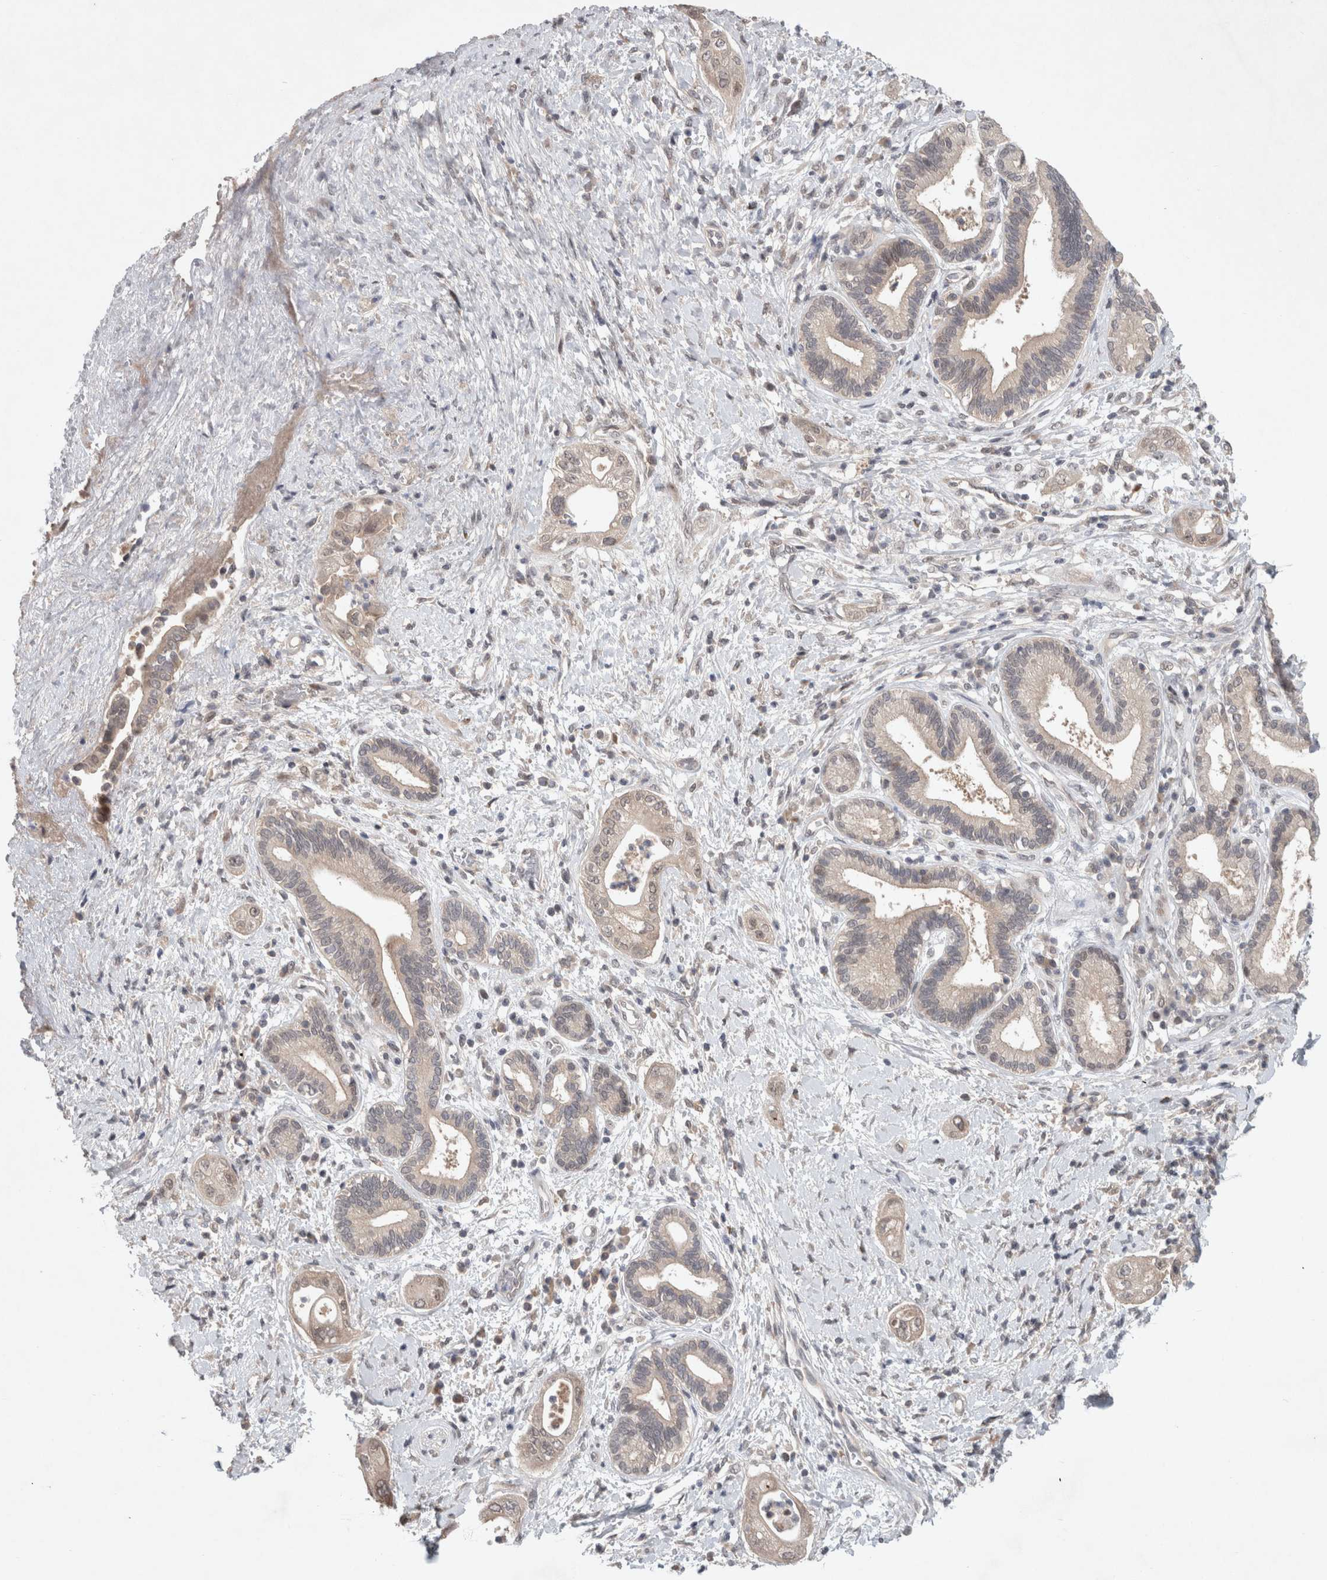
{"staining": {"intensity": "weak", "quantity": "<25%", "location": "cytoplasmic/membranous"}, "tissue": "pancreatic cancer", "cell_type": "Tumor cells", "image_type": "cancer", "snomed": [{"axis": "morphology", "description": "Adenocarcinoma, NOS"}, {"axis": "topography", "description": "Pancreas"}], "caption": "Image shows no protein positivity in tumor cells of pancreatic adenocarcinoma tissue.", "gene": "RASAL2", "patient": {"sex": "male", "age": 58}}